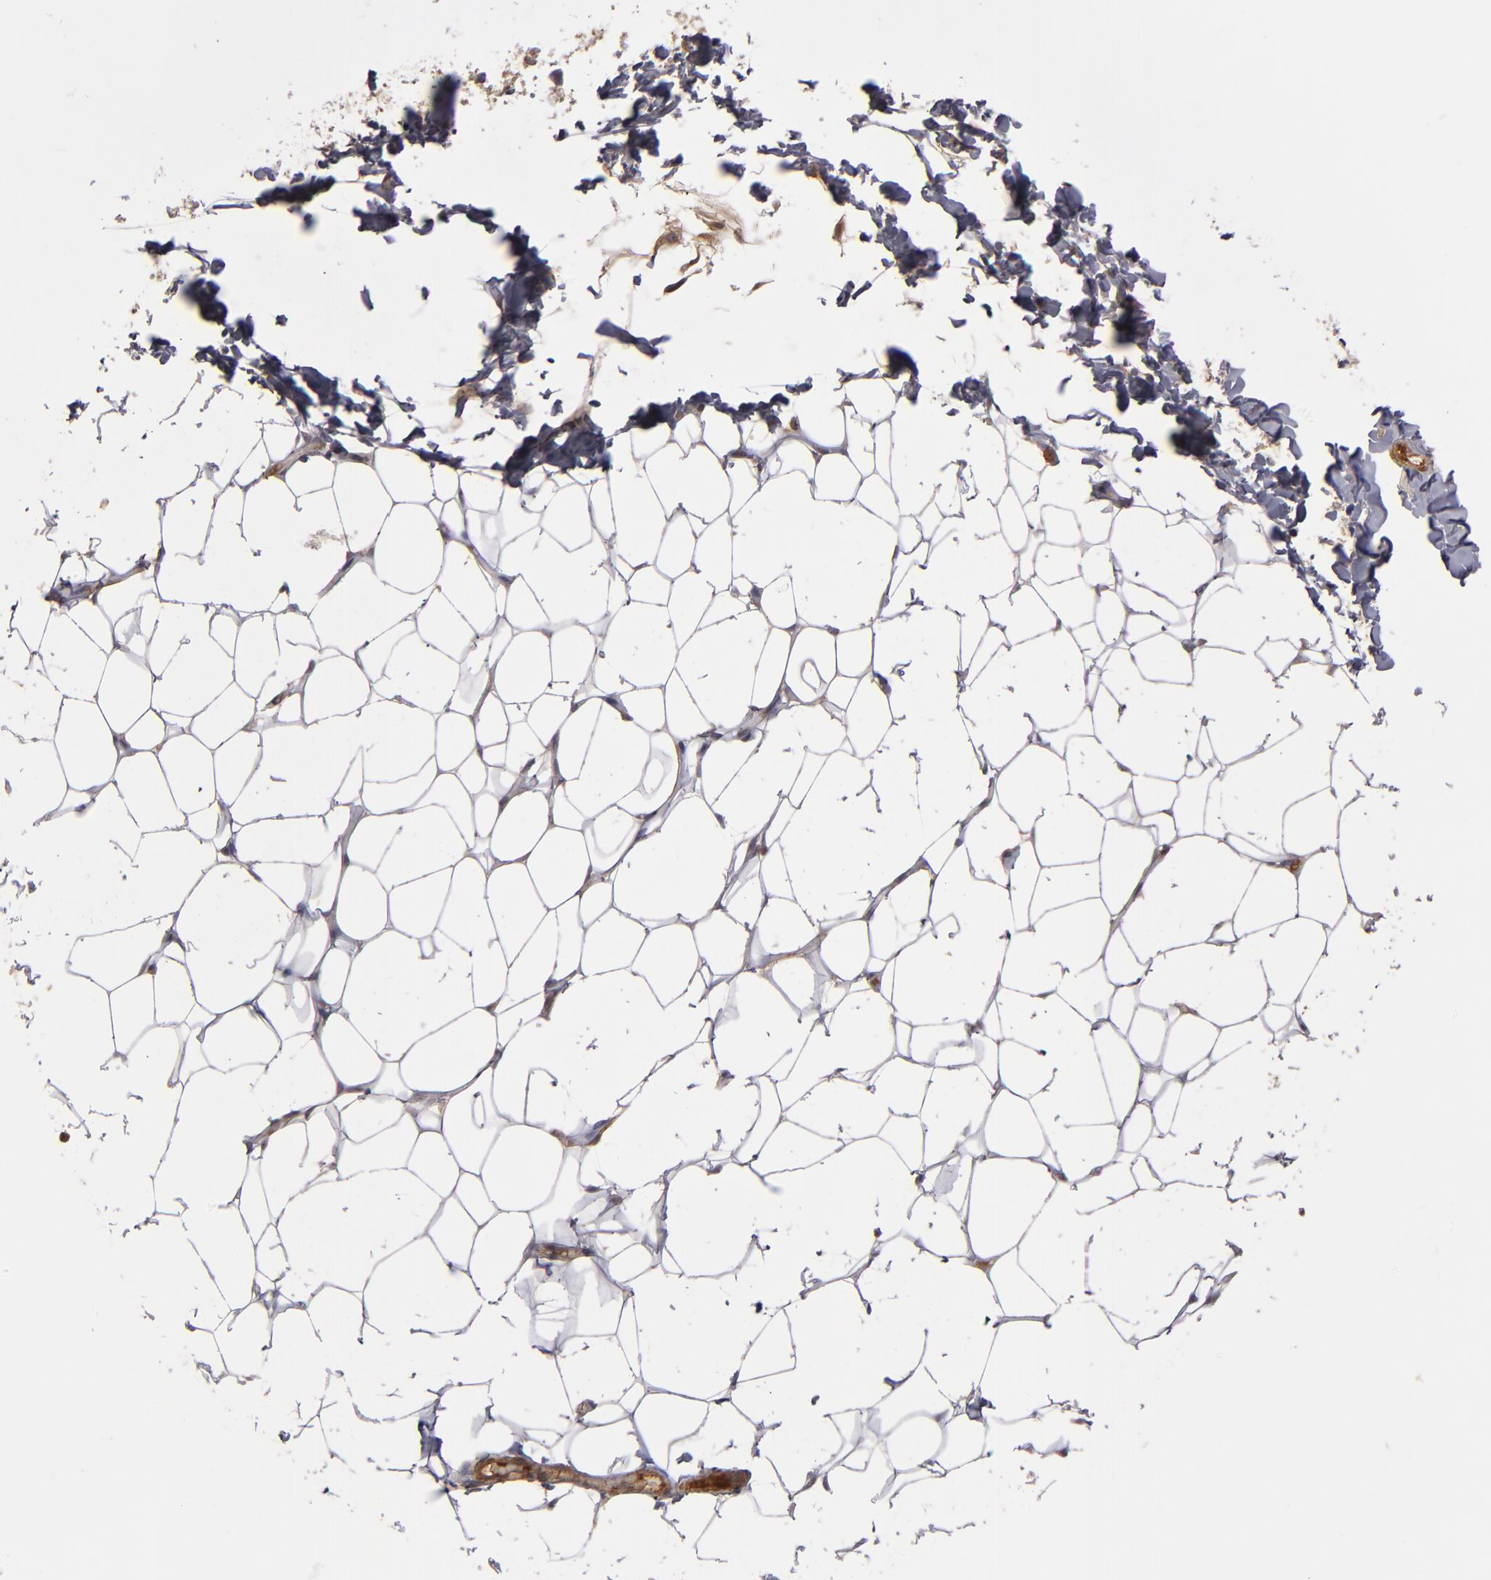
{"staining": {"intensity": "negative", "quantity": "none", "location": "none"}, "tissue": "adipose tissue", "cell_type": "Adipocytes", "image_type": "normal", "snomed": [{"axis": "morphology", "description": "Normal tissue, NOS"}, {"axis": "topography", "description": "Soft tissue"}], "caption": "Adipocytes show no significant positivity in normal adipose tissue.", "gene": "SERPINA7", "patient": {"sex": "male", "age": 26}}